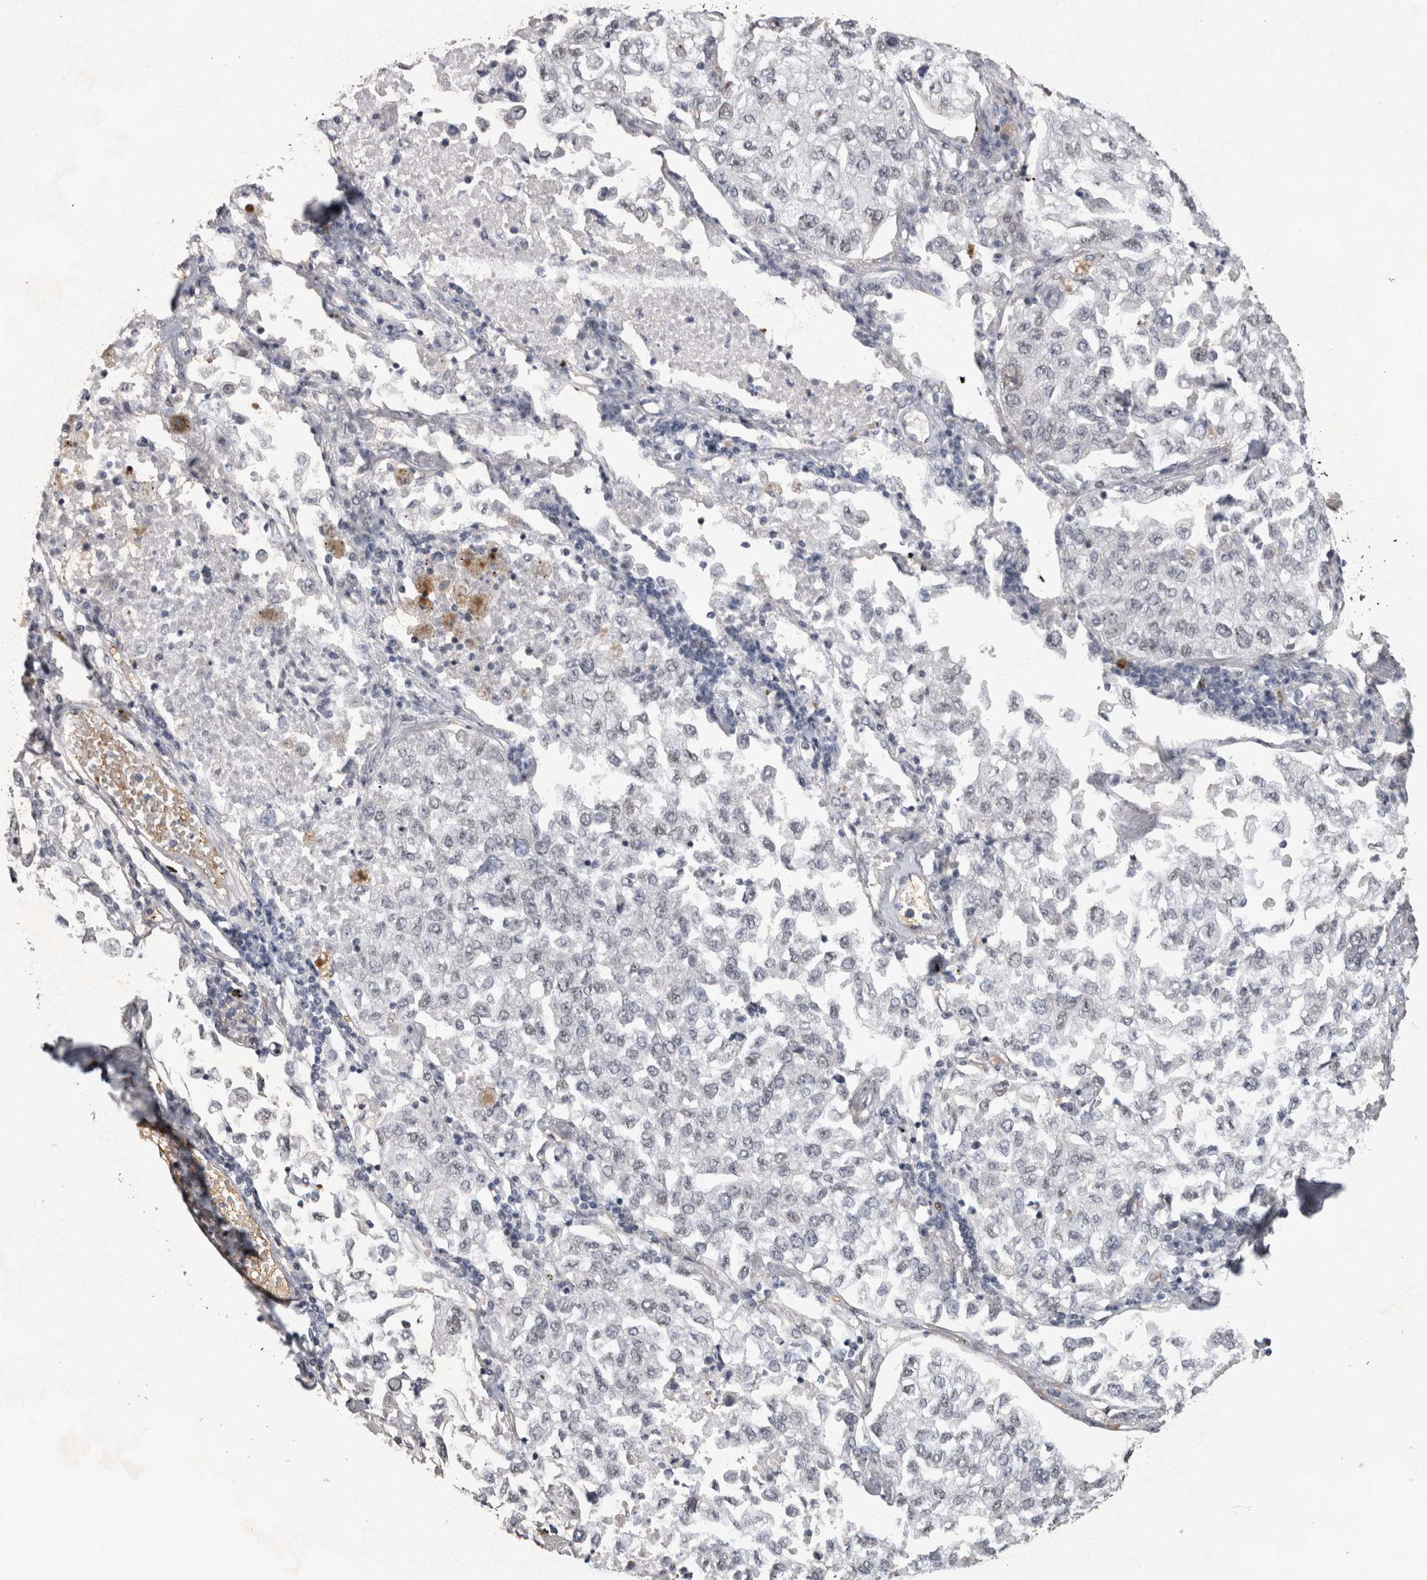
{"staining": {"intensity": "negative", "quantity": "none", "location": "none"}, "tissue": "lung cancer", "cell_type": "Tumor cells", "image_type": "cancer", "snomed": [{"axis": "morphology", "description": "Adenocarcinoma, NOS"}, {"axis": "topography", "description": "Lung"}], "caption": "IHC micrograph of adenocarcinoma (lung) stained for a protein (brown), which demonstrates no expression in tumor cells.", "gene": "IFI44", "patient": {"sex": "male", "age": 63}}